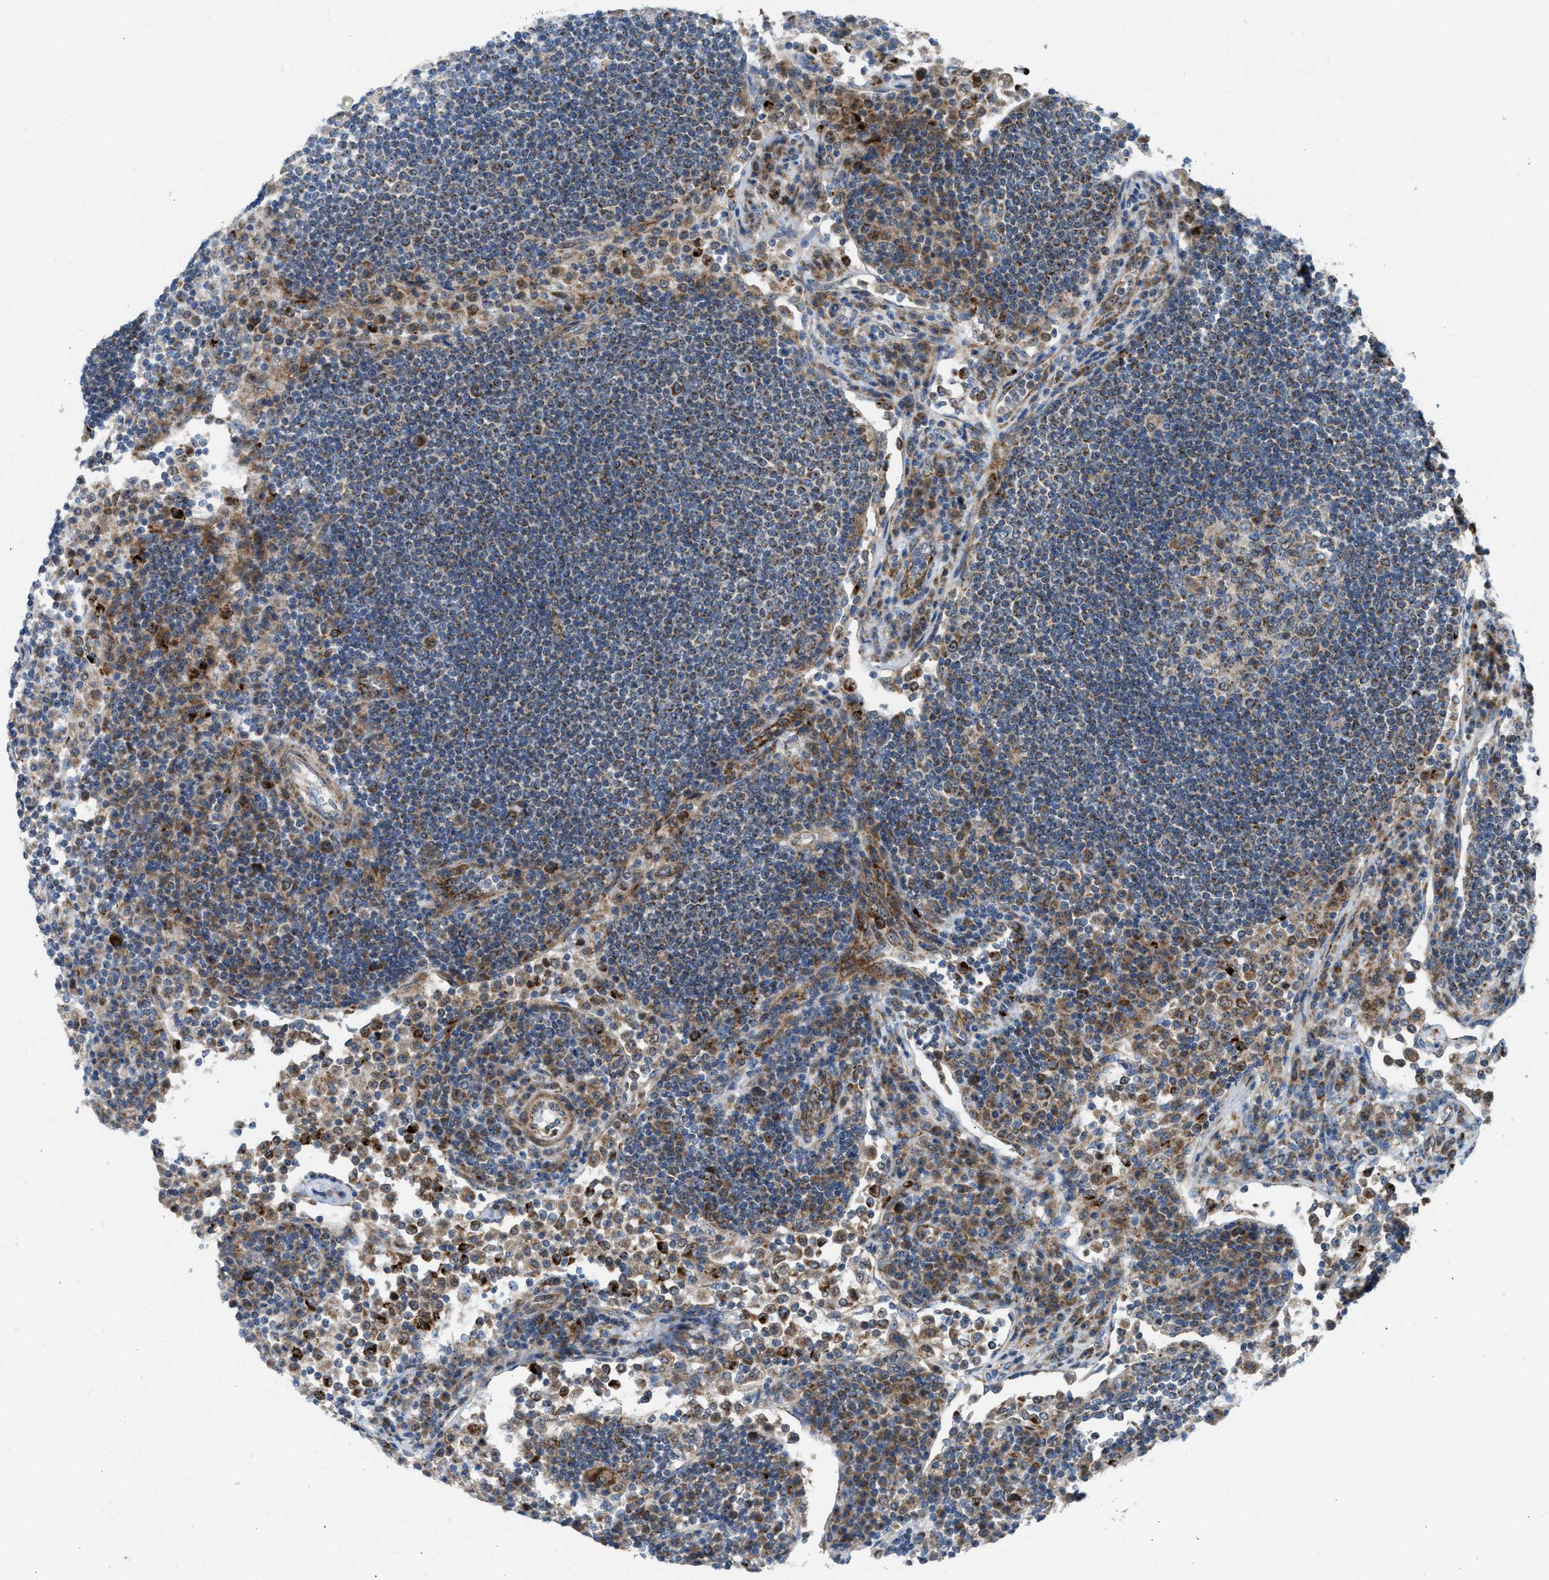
{"staining": {"intensity": "moderate", "quantity": ">75%", "location": "cytoplasmic/membranous"}, "tissue": "lymph node", "cell_type": "Germinal center cells", "image_type": "normal", "snomed": [{"axis": "morphology", "description": "Normal tissue, NOS"}, {"axis": "topography", "description": "Lymph node"}], "caption": "A medium amount of moderate cytoplasmic/membranous expression is seen in about >75% of germinal center cells in normal lymph node. The protein is shown in brown color, while the nuclei are stained blue.", "gene": "TPH1", "patient": {"sex": "female", "age": 53}}